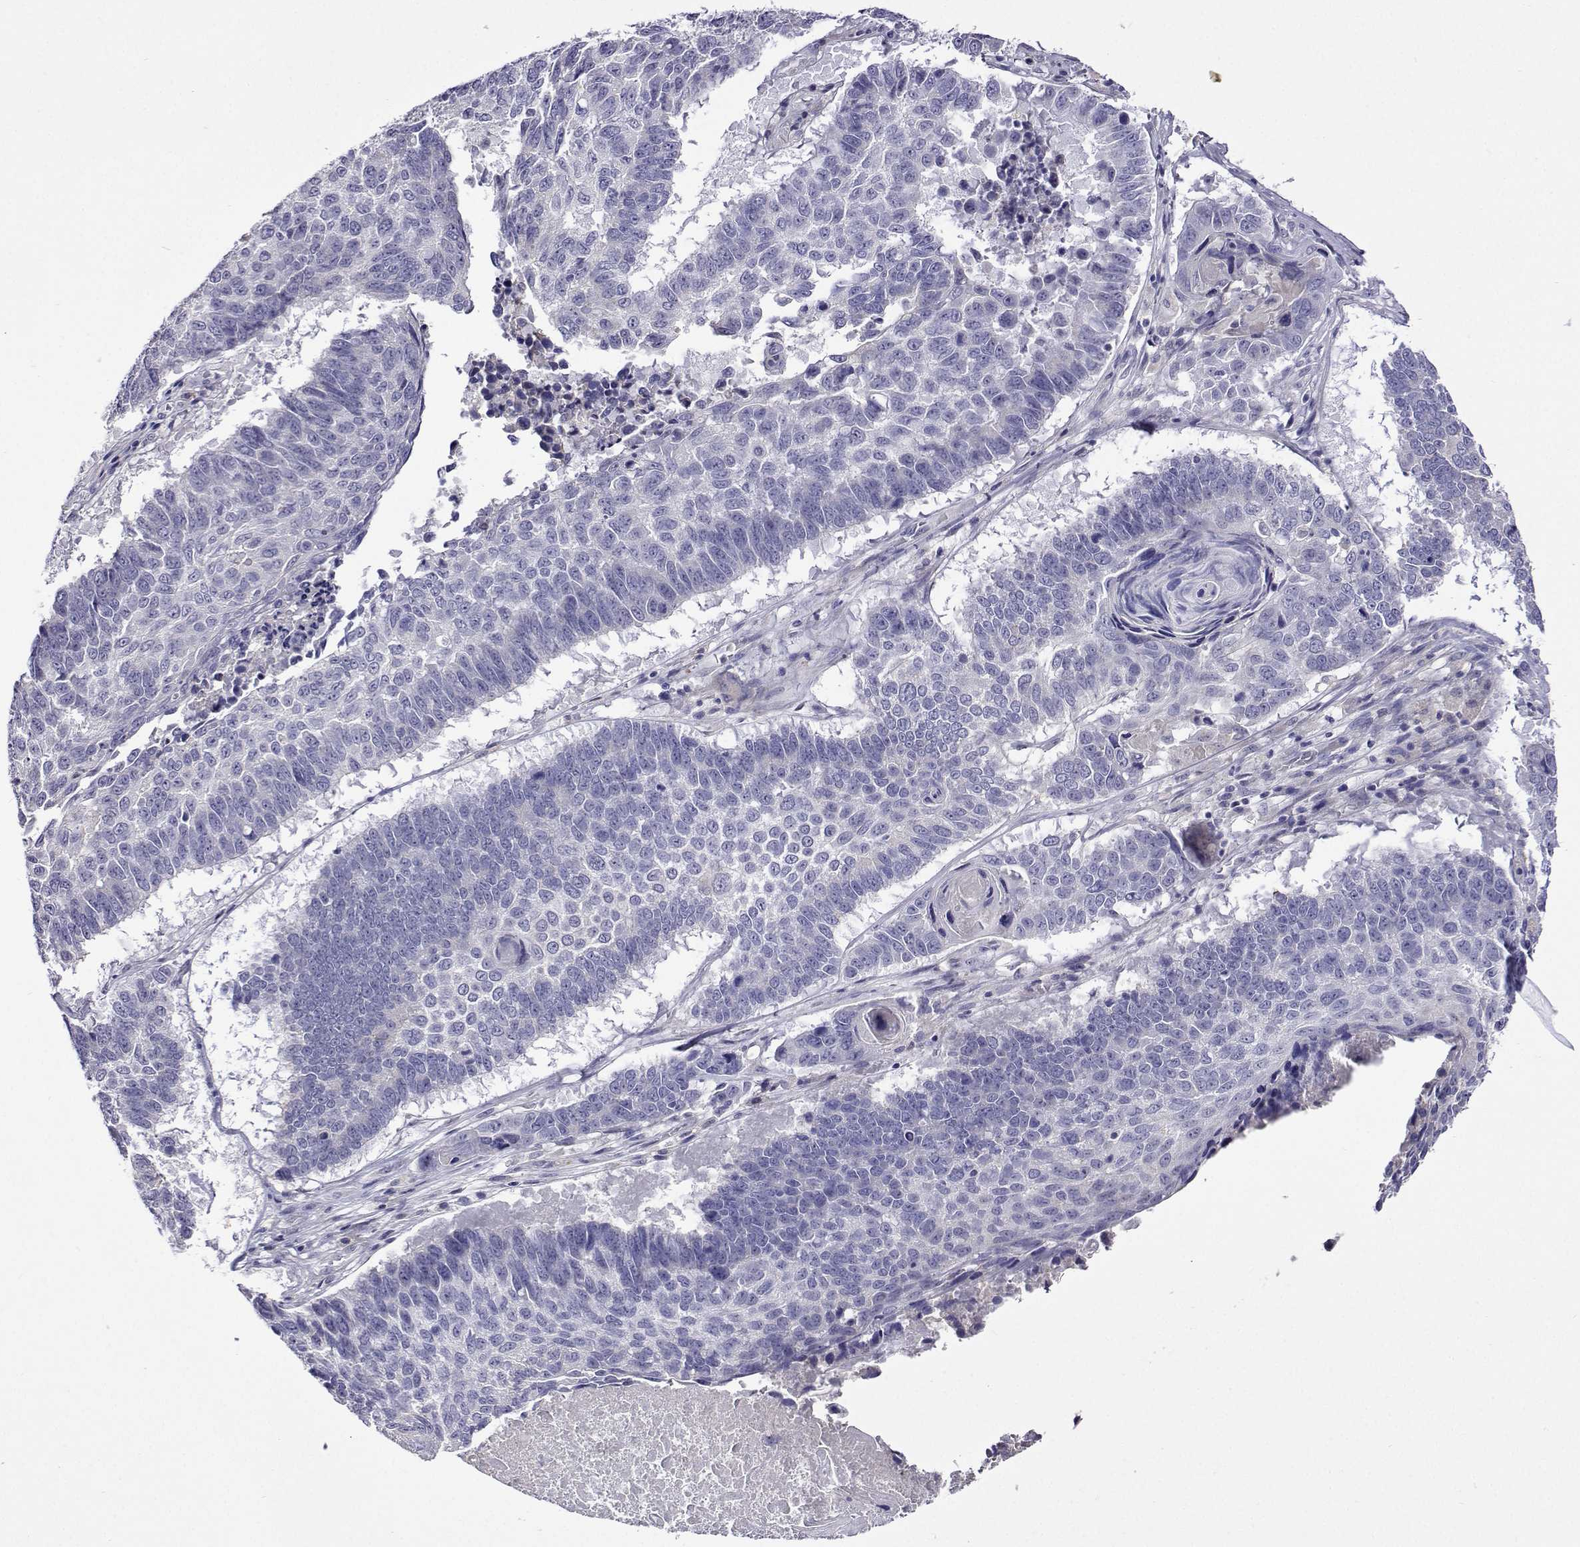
{"staining": {"intensity": "negative", "quantity": "none", "location": "none"}, "tissue": "lung cancer", "cell_type": "Tumor cells", "image_type": "cancer", "snomed": [{"axis": "morphology", "description": "Squamous cell carcinoma, NOS"}, {"axis": "topography", "description": "Lung"}], "caption": "IHC image of lung cancer (squamous cell carcinoma) stained for a protein (brown), which reveals no positivity in tumor cells. (DAB IHC, high magnification).", "gene": "SULT2A1", "patient": {"sex": "male", "age": 73}}